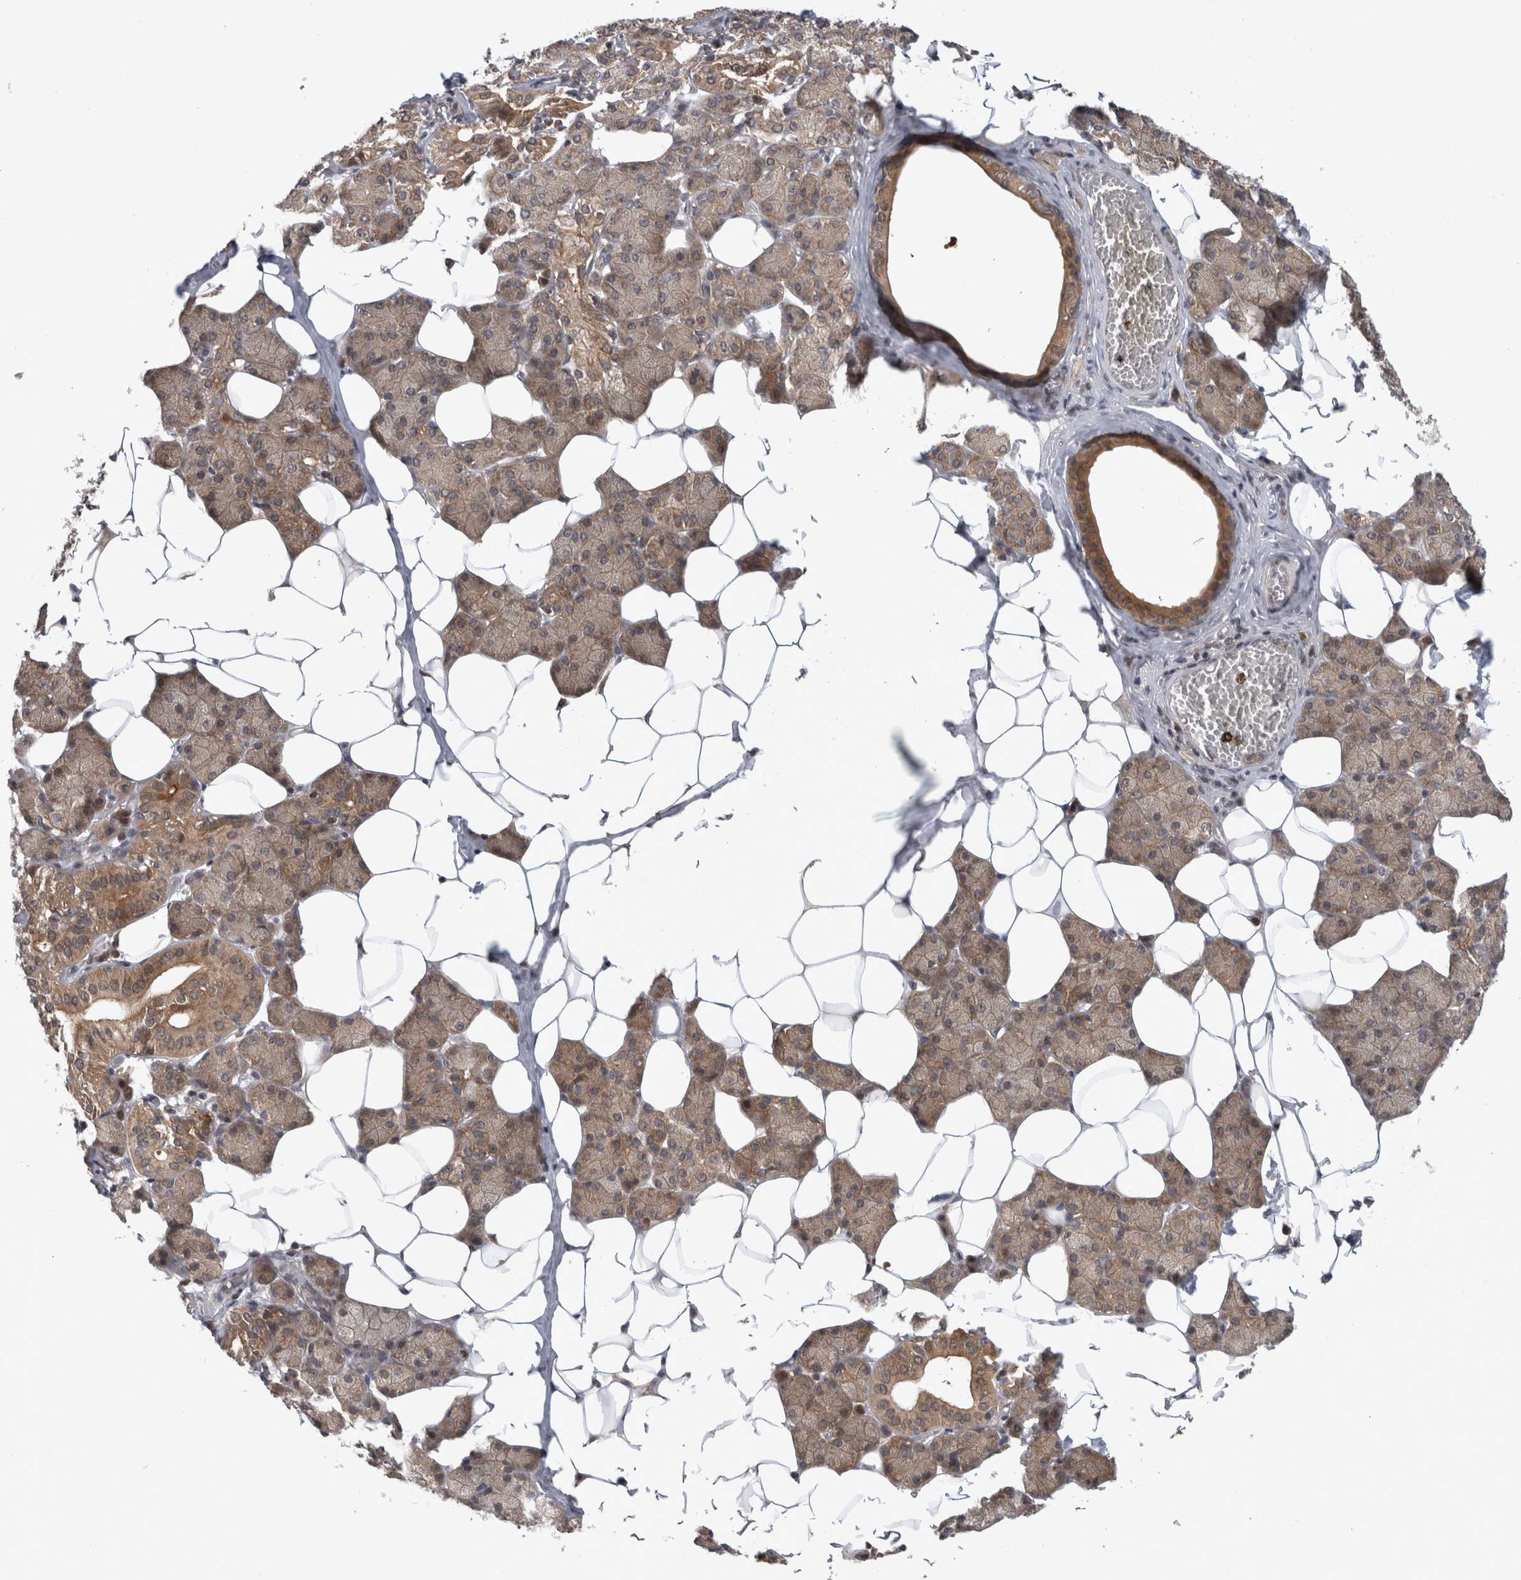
{"staining": {"intensity": "moderate", "quantity": ">75%", "location": "cytoplasmic/membranous"}, "tissue": "salivary gland", "cell_type": "Glandular cells", "image_type": "normal", "snomed": [{"axis": "morphology", "description": "Normal tissue, NOS"}, {"axis": "topography", "description": "Salivary gland"}], "caption": "The photomicrograph exhibits a brown stain indicating the presence of a protein in the cytoplasmic/membranous of glandular cells in salivary gland. (DAB (3,3'-diaminobenzidine) = brown stain, brightfield microscopy at high magnification).", "gene": "PSMB2", "patient": {"sex": "female", "age": 33}}